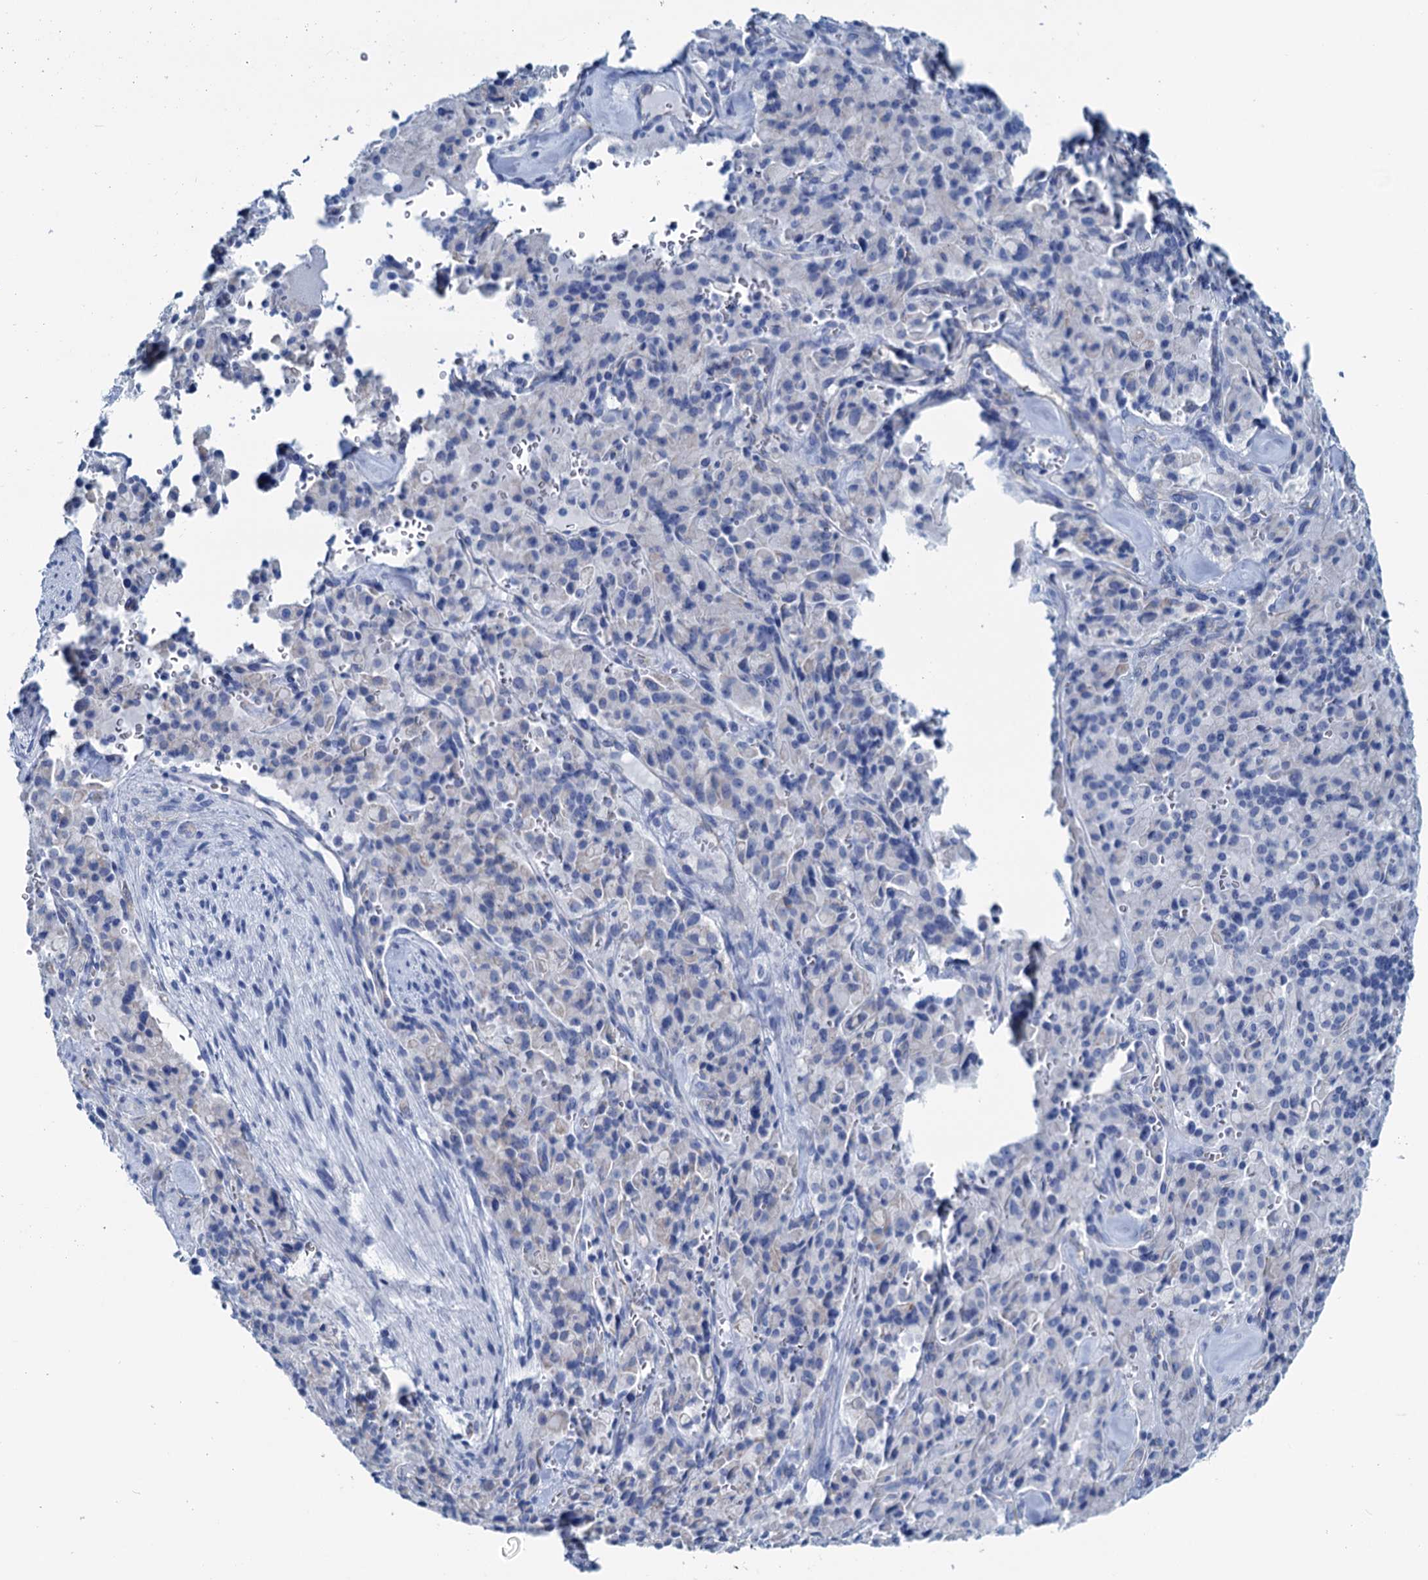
{"staining": {"intensity": "negative", "quantity": "none", "location": "none"}, "tissue": "pancreatic cancer", "cell_type": "Tumor cells", "image_type": "cancer", "snomed": [{"axis": "morphology", "description": "Adenocarcinoma, NOS"}, {"axis": "topography", "description": "Pancreas"}], "caption": "The immunohistochemistry image has no significant positivity in tumor cells of pancreatic cancer tissue.", "gene": "SLC1A3", "patient": {"sex": "male", "age": 65}}